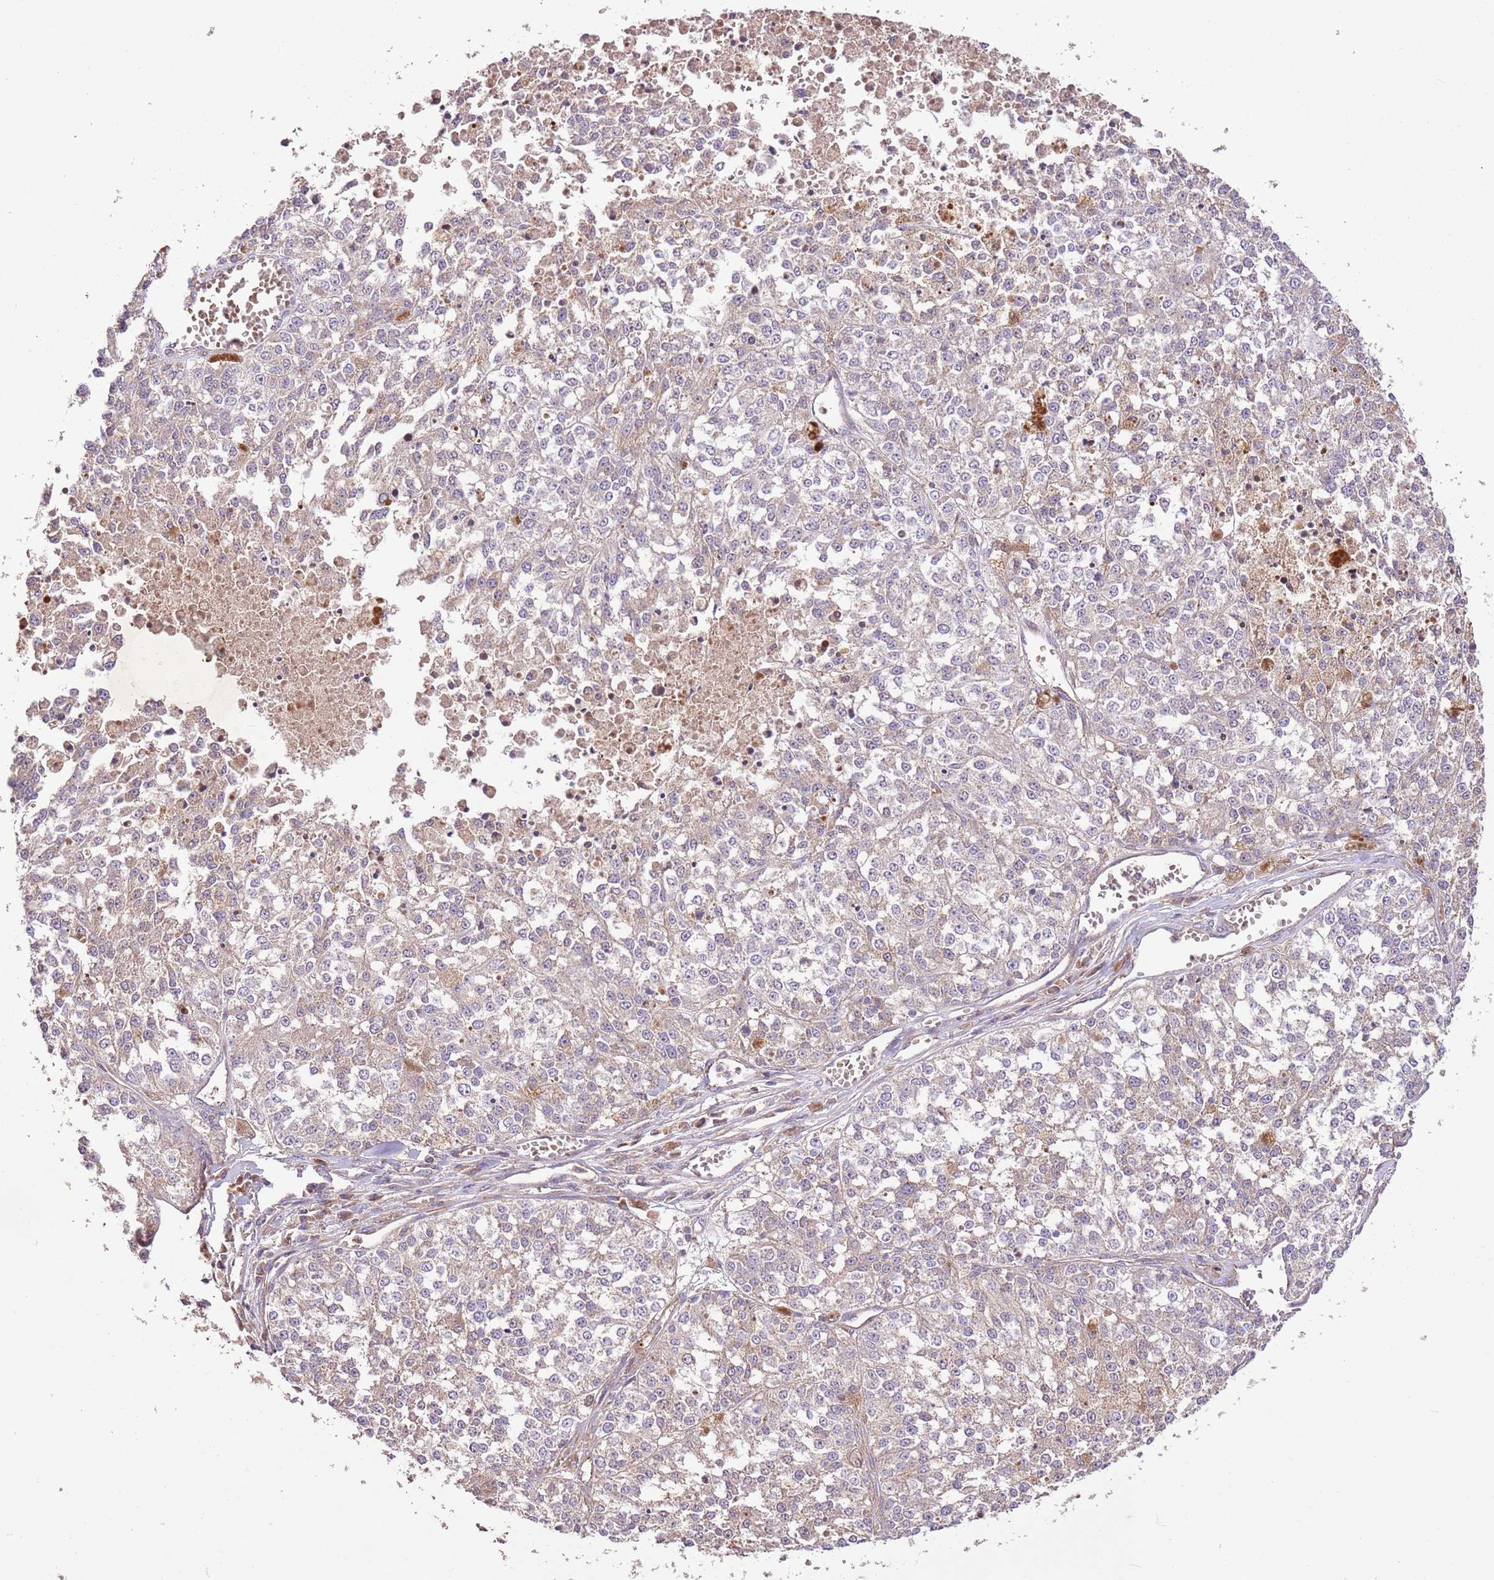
{"staining": {"intensity": "negative", "quantity": "none", "location": "none"}, "tissue": "melanoma", "cell_type": "Tumor cells", "image_type": "cancer", "snomed": [{"axis": "morphology", "description": "Malignant melanoma, NOS"}, {"axis": "topography", "description": "Skin"}], "caption": "IHC of melanoma displays no positivity in tumor cells.", "gene": "FAM89B", "patient": {"sex": "female", "age": 64}}